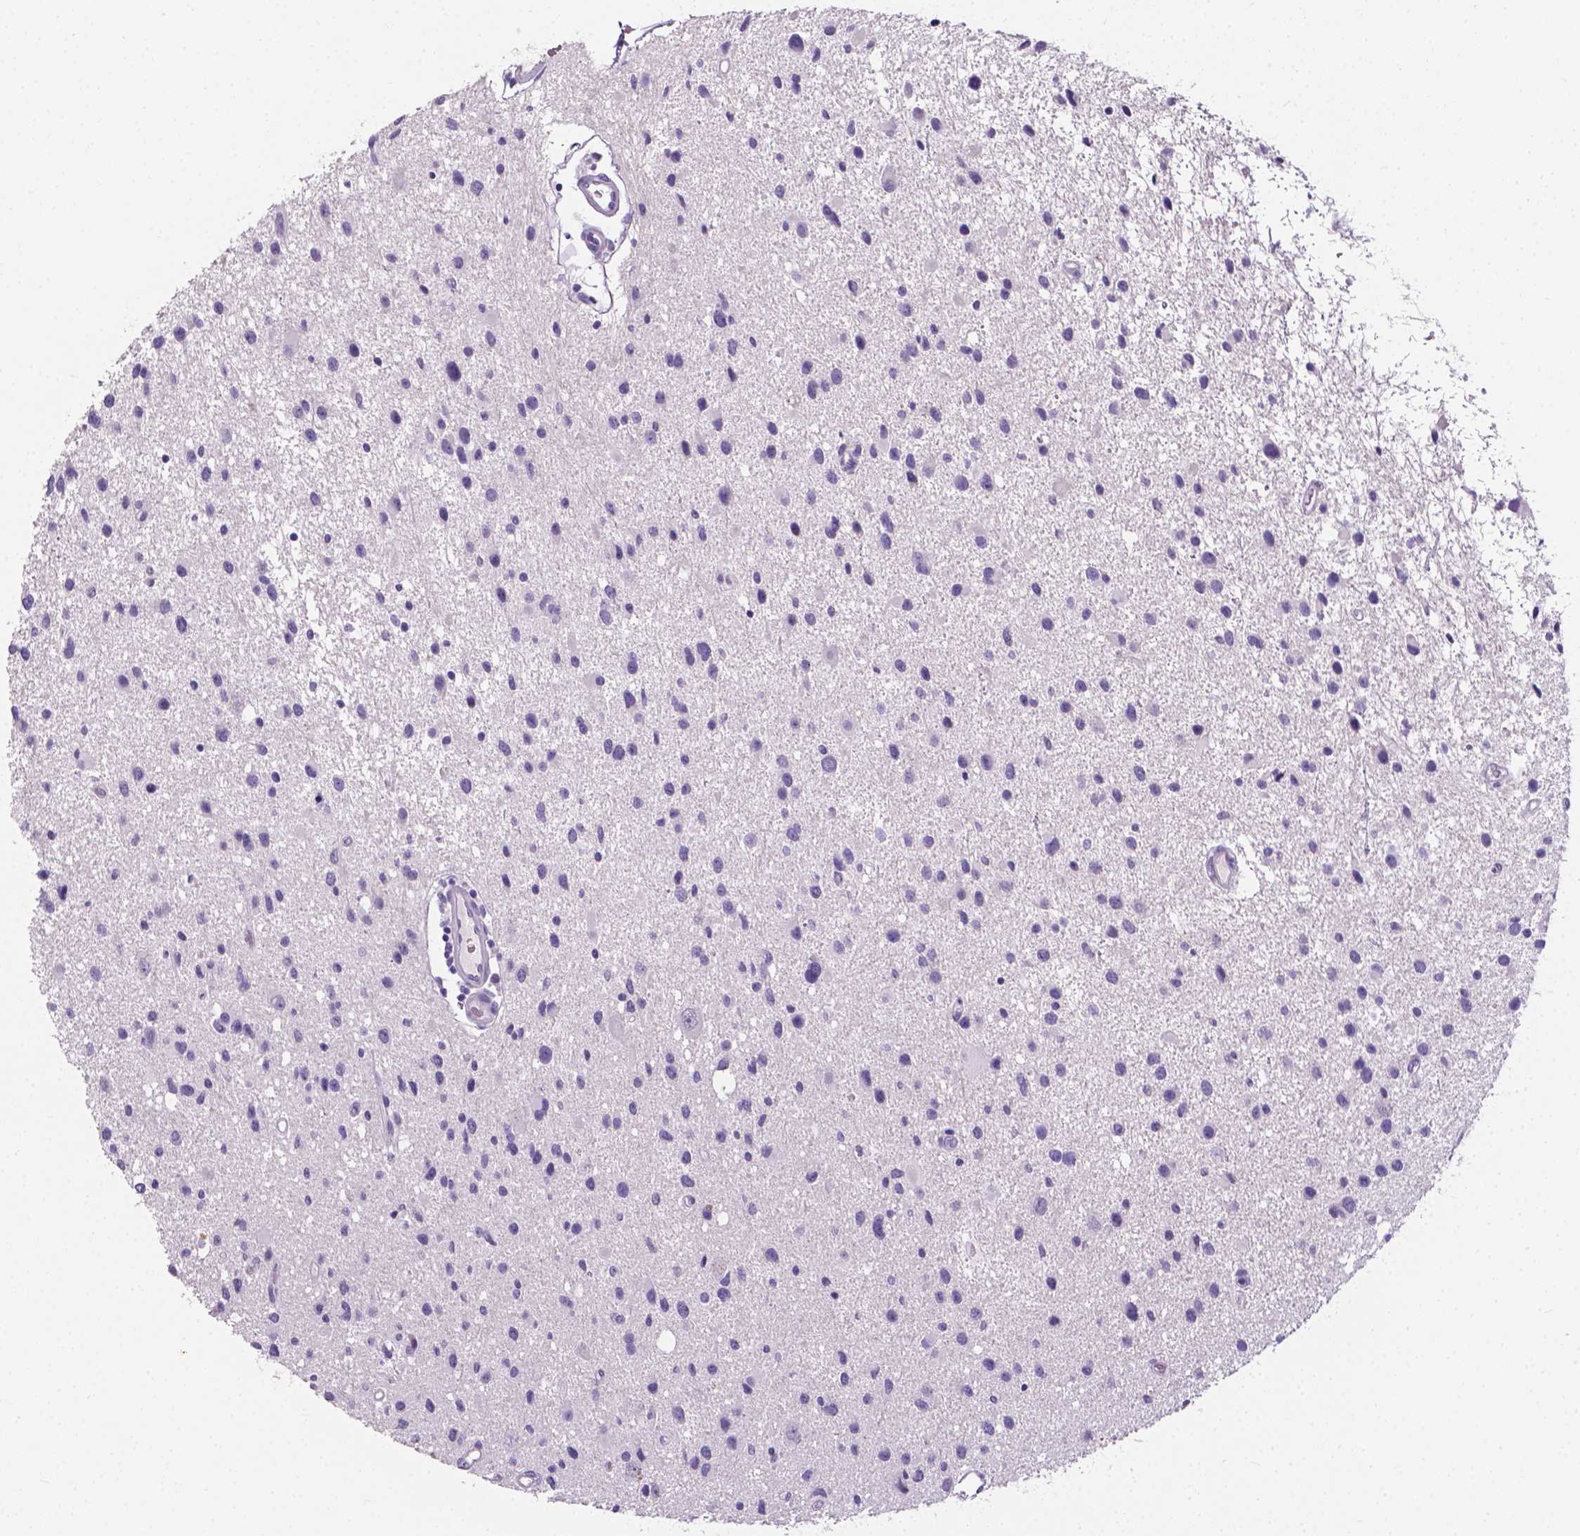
{"staining": {"intensity": "negative", "quantity": "none", "location": "none"}, "tissue": "glioma", "cell_type": "Tumor cells", "image_type": "cancer", "snomed": [{"axis": "morphology", "description": "Glioma, malignant, Low grade"}, {"axis": "topography", "description": "Brain"}], "caption": "This is a histopathology image of immunohistochemistry (IHC) staining of glioma, which shows no positivity in tumor cells.", "gene": "XPNPEP2", "patient": {"sex": "female", "age": 32}}